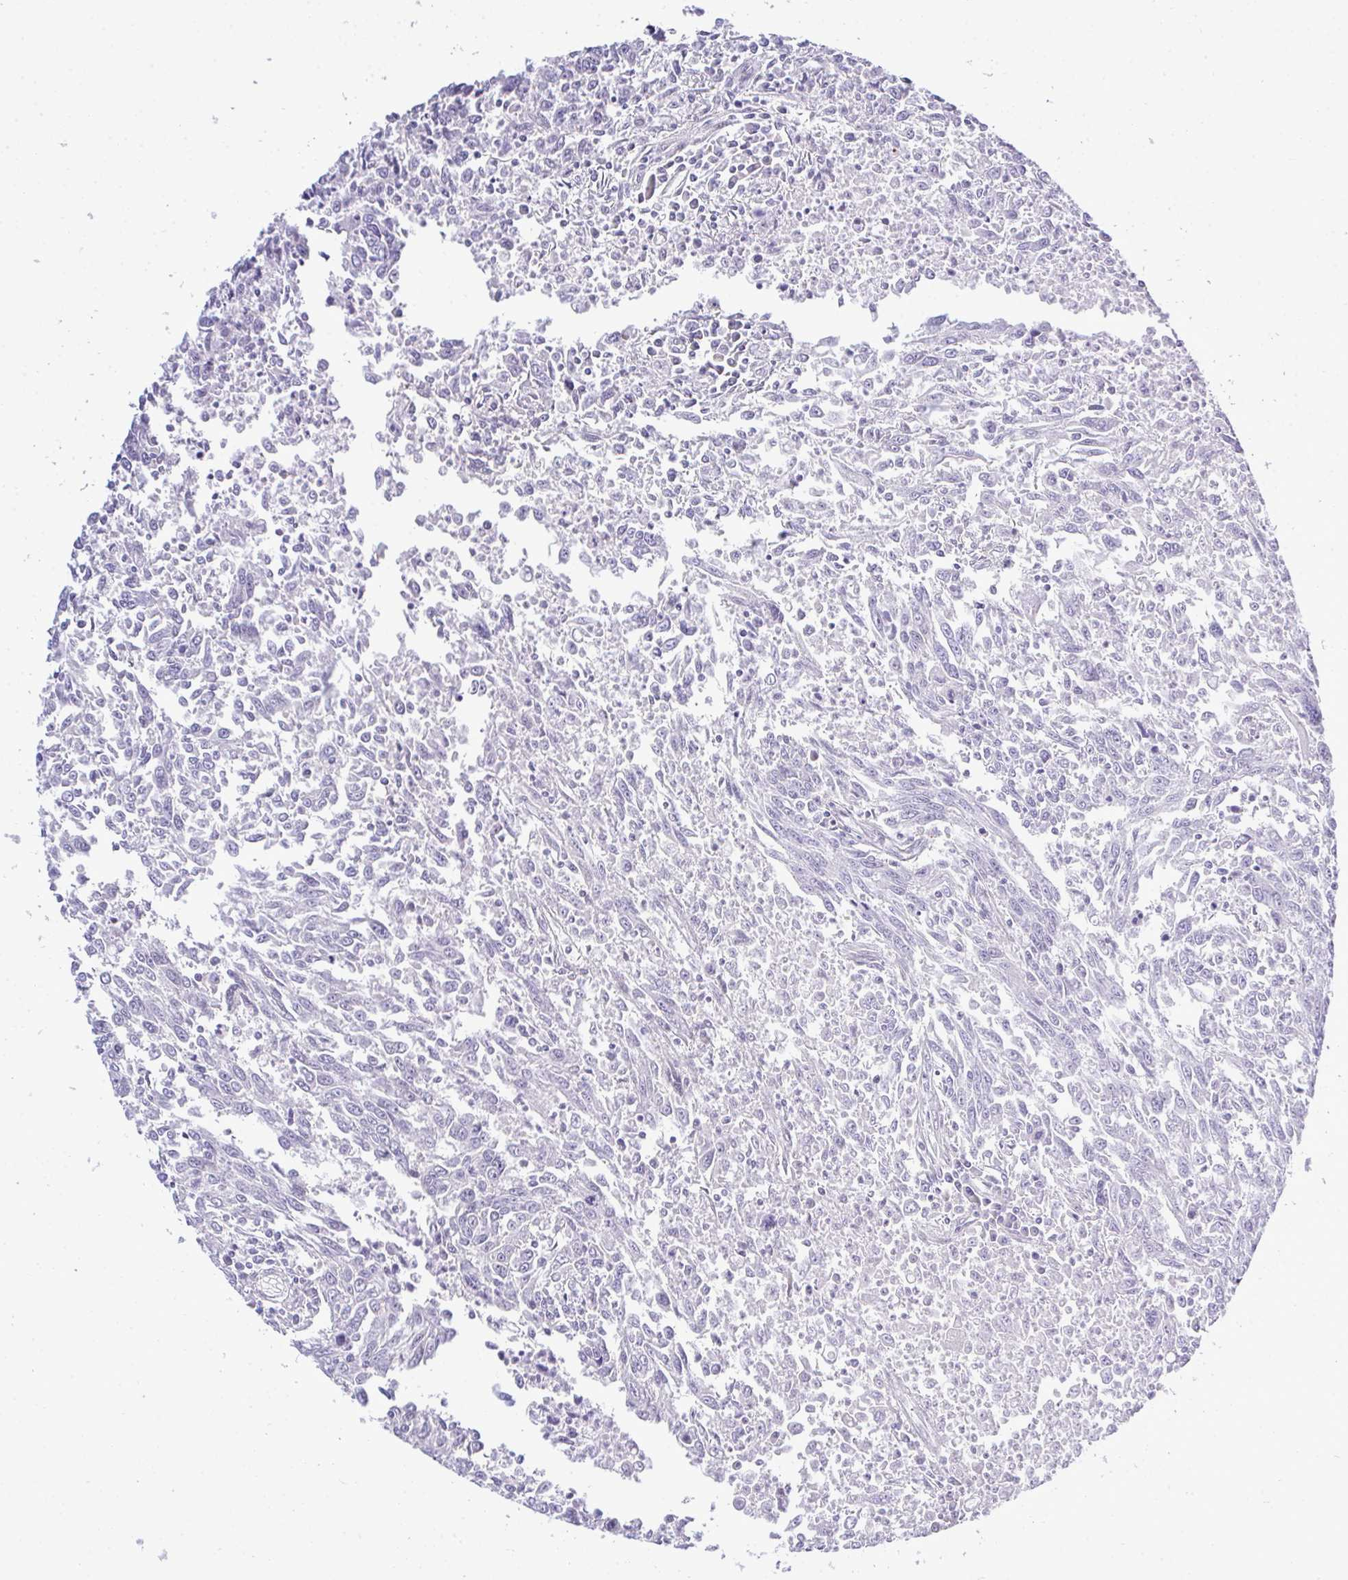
{"staining": {"intensity": "negative", "quantity": "none", "location": "none"}, "tissue": "breast cancer", "cell_type": "Tumor cells", "image_type": "cancer", "snomed": [{"axis": "morphology", "description": "Duct carcinoma"}, {"axis": "topography", "description": "Breast"}], "caption": "The histopathology image reveals no significant positivity in tumor cells of breast cancer (intraductal carcinoma). Brightfield microscopy of IHC stained with DAB (brown) and hematoxylin (blue), captured at high magnification.", "gene": "CASTOR2", "patient": {"sex": "female", "age": 50}}